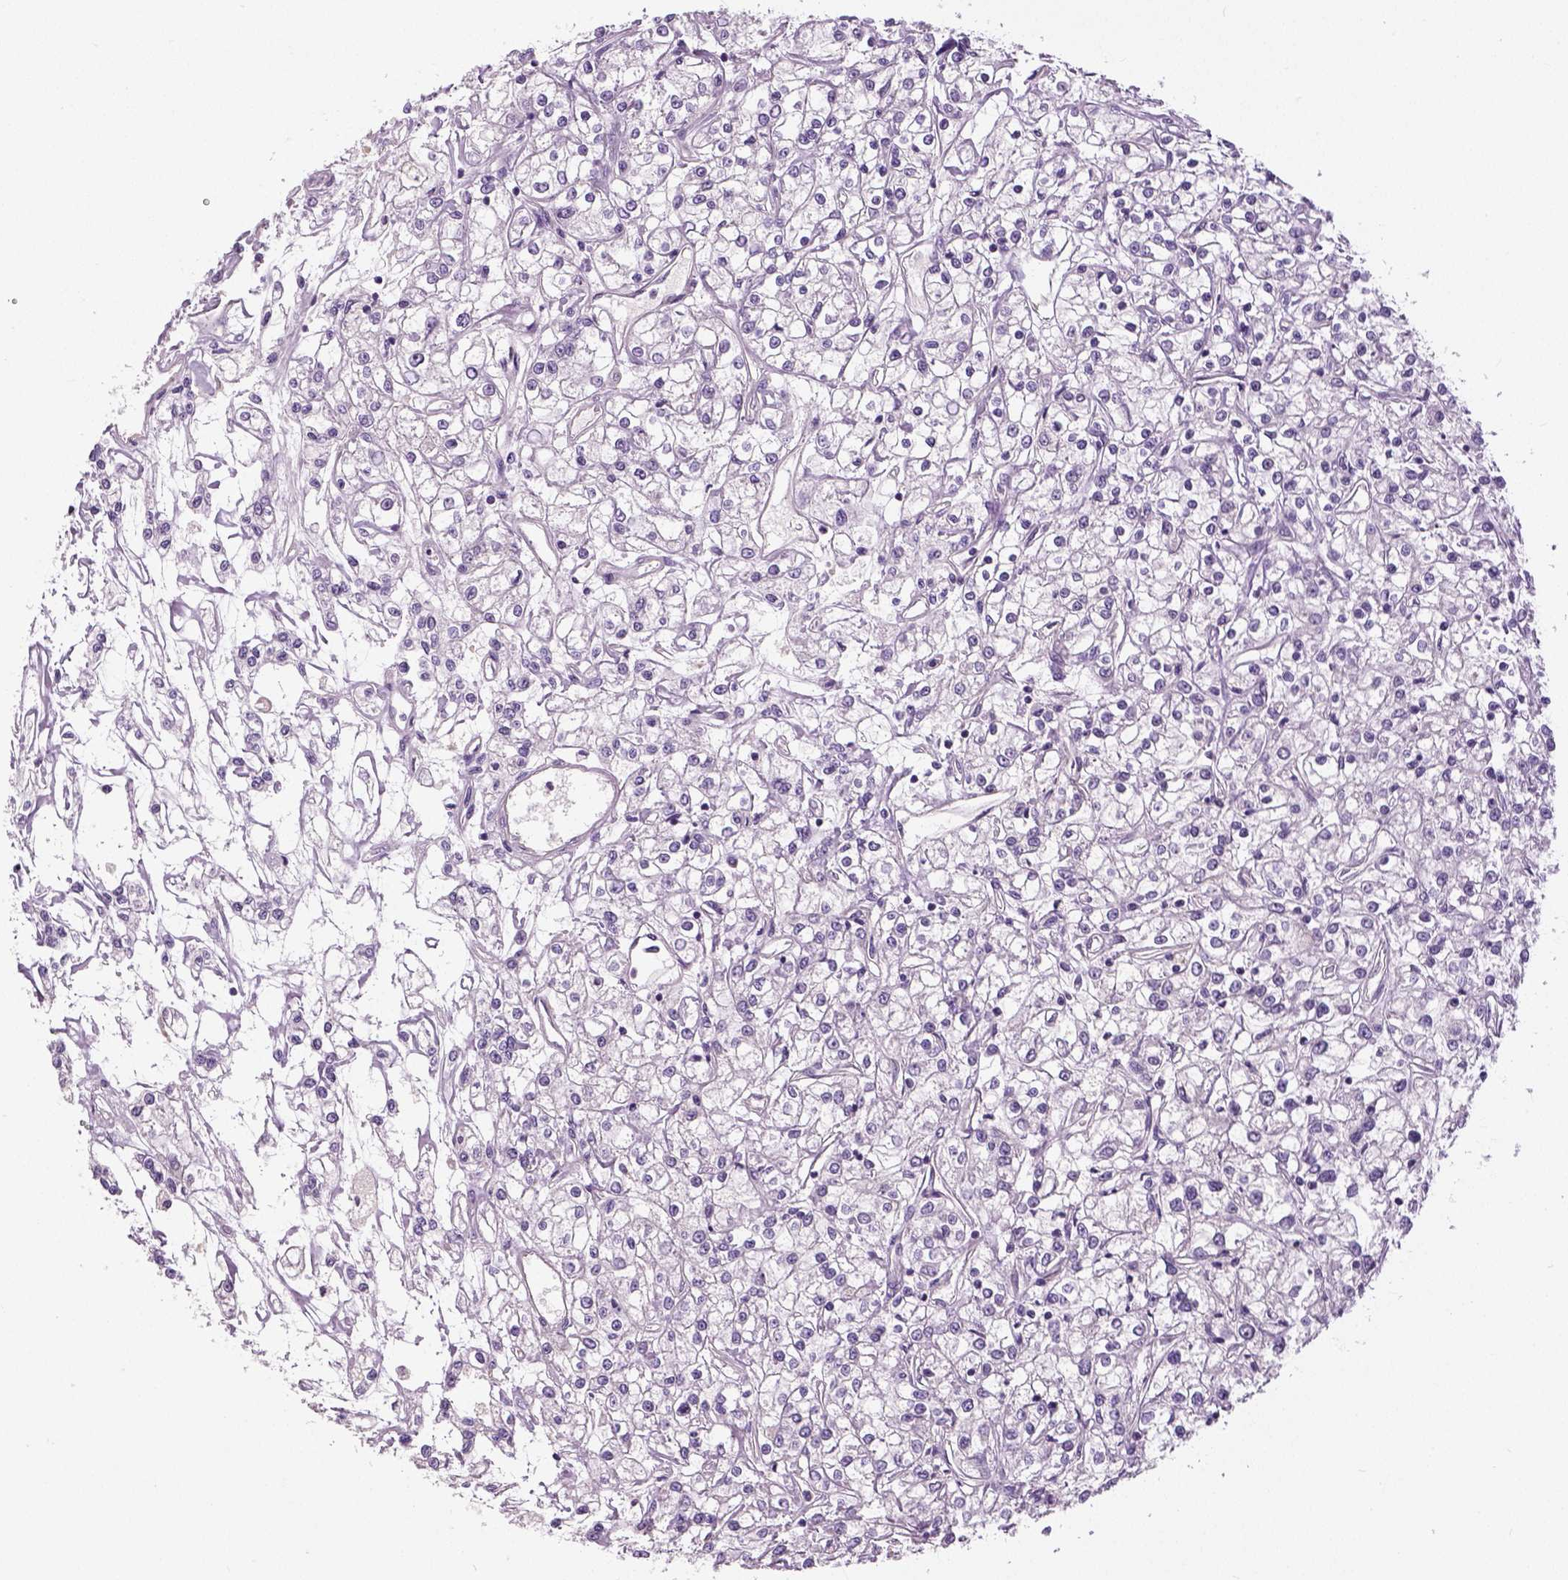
{"staining": {"intensity": "negative", "quantity": "none", "location": "none"}, "tissue": "renal cancer", "cell_type": "Tumor cells", "image_type": "cancer", "snomed": [{"axis": "morphology", "description": "Adenocarcinoma, NOS"}, {"axis": "topography", "description": "Kidney"}], "caption": "There is no significant positivity in tumor cells of renal cancer (adenocarcinoma).", "gene": "NECAB1", "patient": {"sex": "female", "age": 59}}